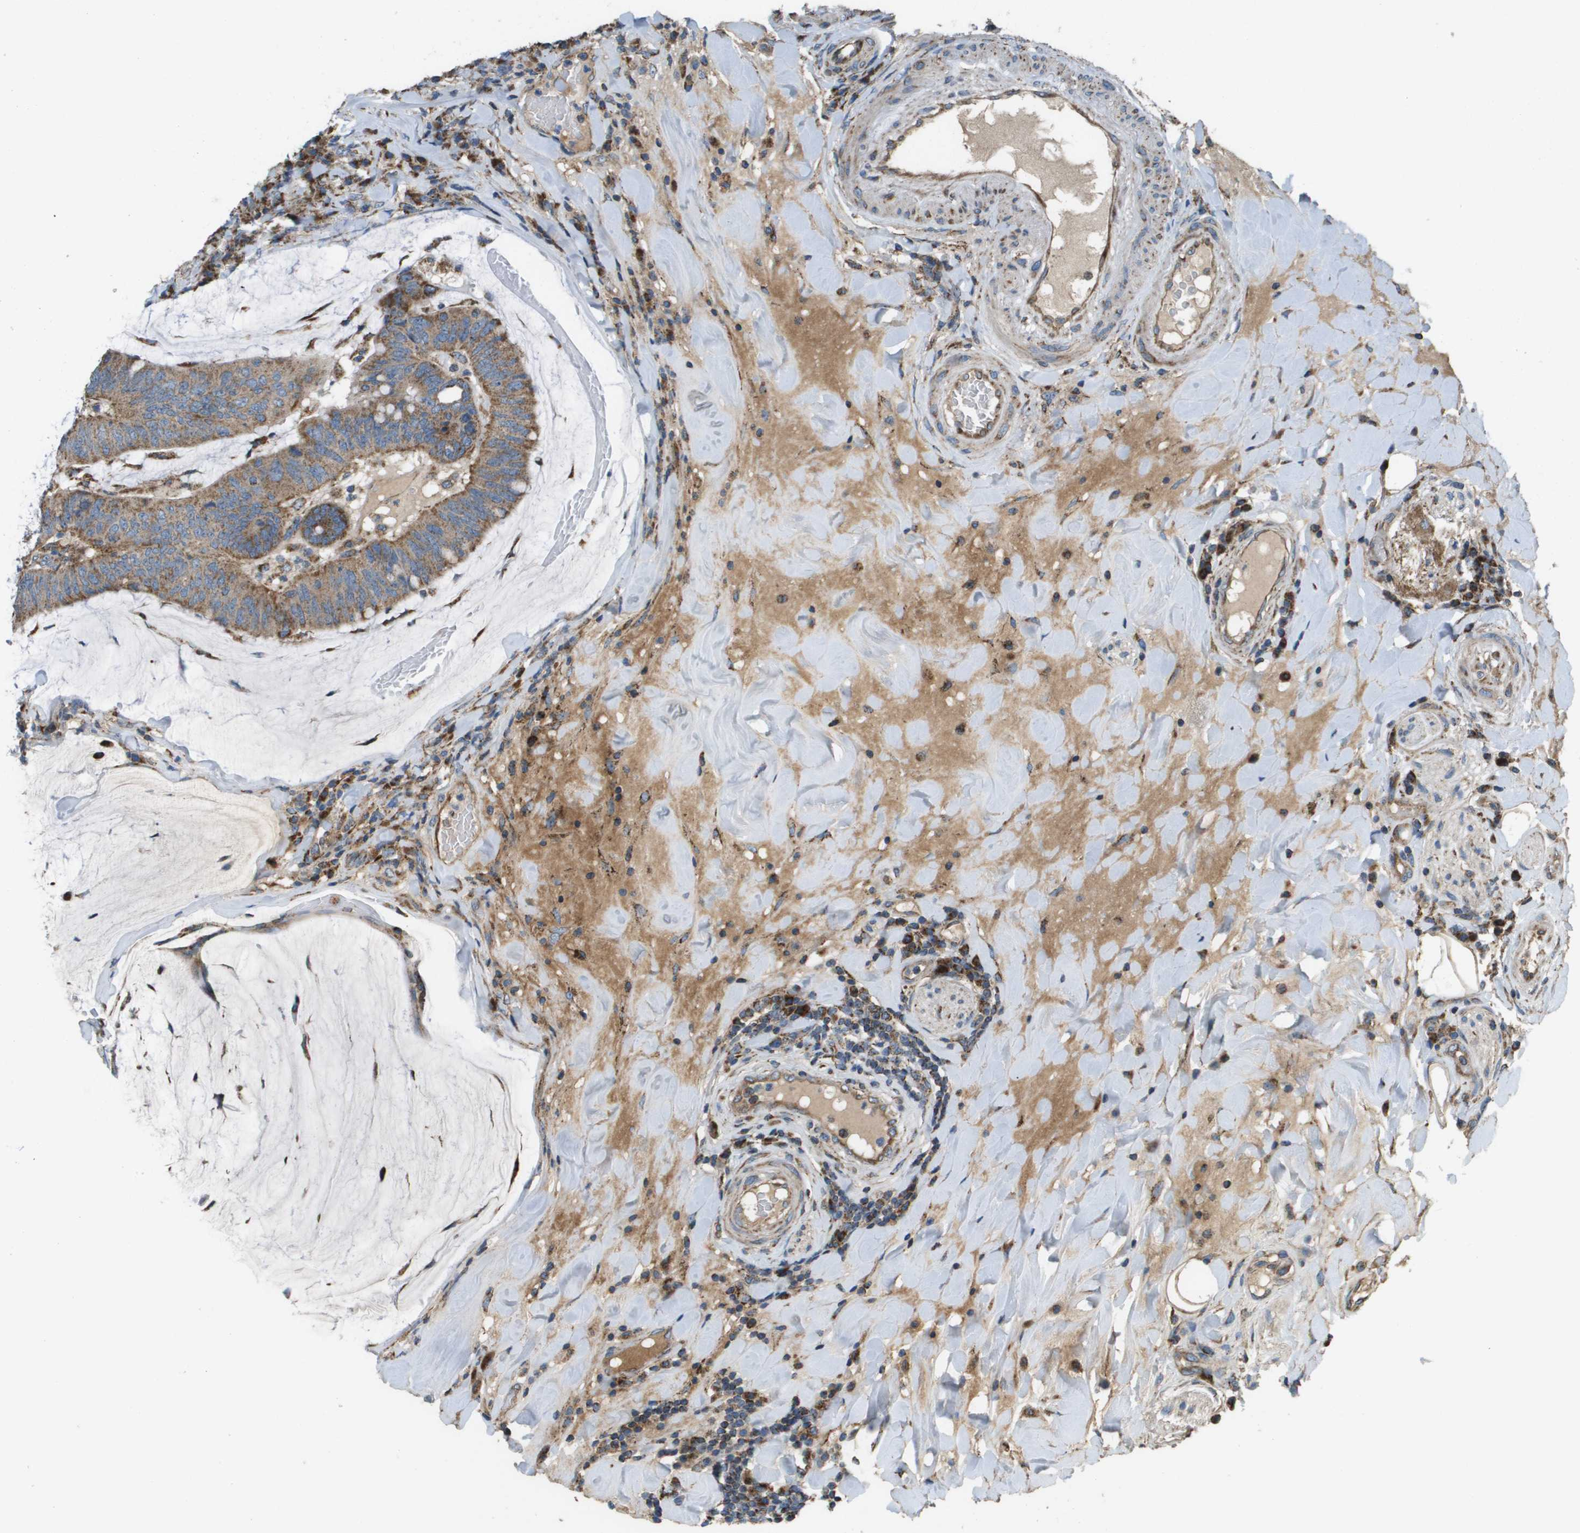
{"staining": {"intensity": "moderate", "quantity": ">75%", "location": "cytoplasmic/membranous"}, "tissue": "colorectal cancer", "cell_type": "Tumor cells", "image_type": "cancer", "snomed": [{"axis": "morphology", "description": "Normal tissue, NOS"}, {"axis": "morphology", "description": "Adenocarcinoma, NOS"}, {"axis": "topography", "description": "Colon"}], "caption": "Adenocarcinoma (colorectal) tissue shows moderate cytoplasmic/membranous expression in about >75% of tumor cells, visualized by immunohistochemistry.", "gene": "NRK", "patient": {"sex": "female", "age": 66}}